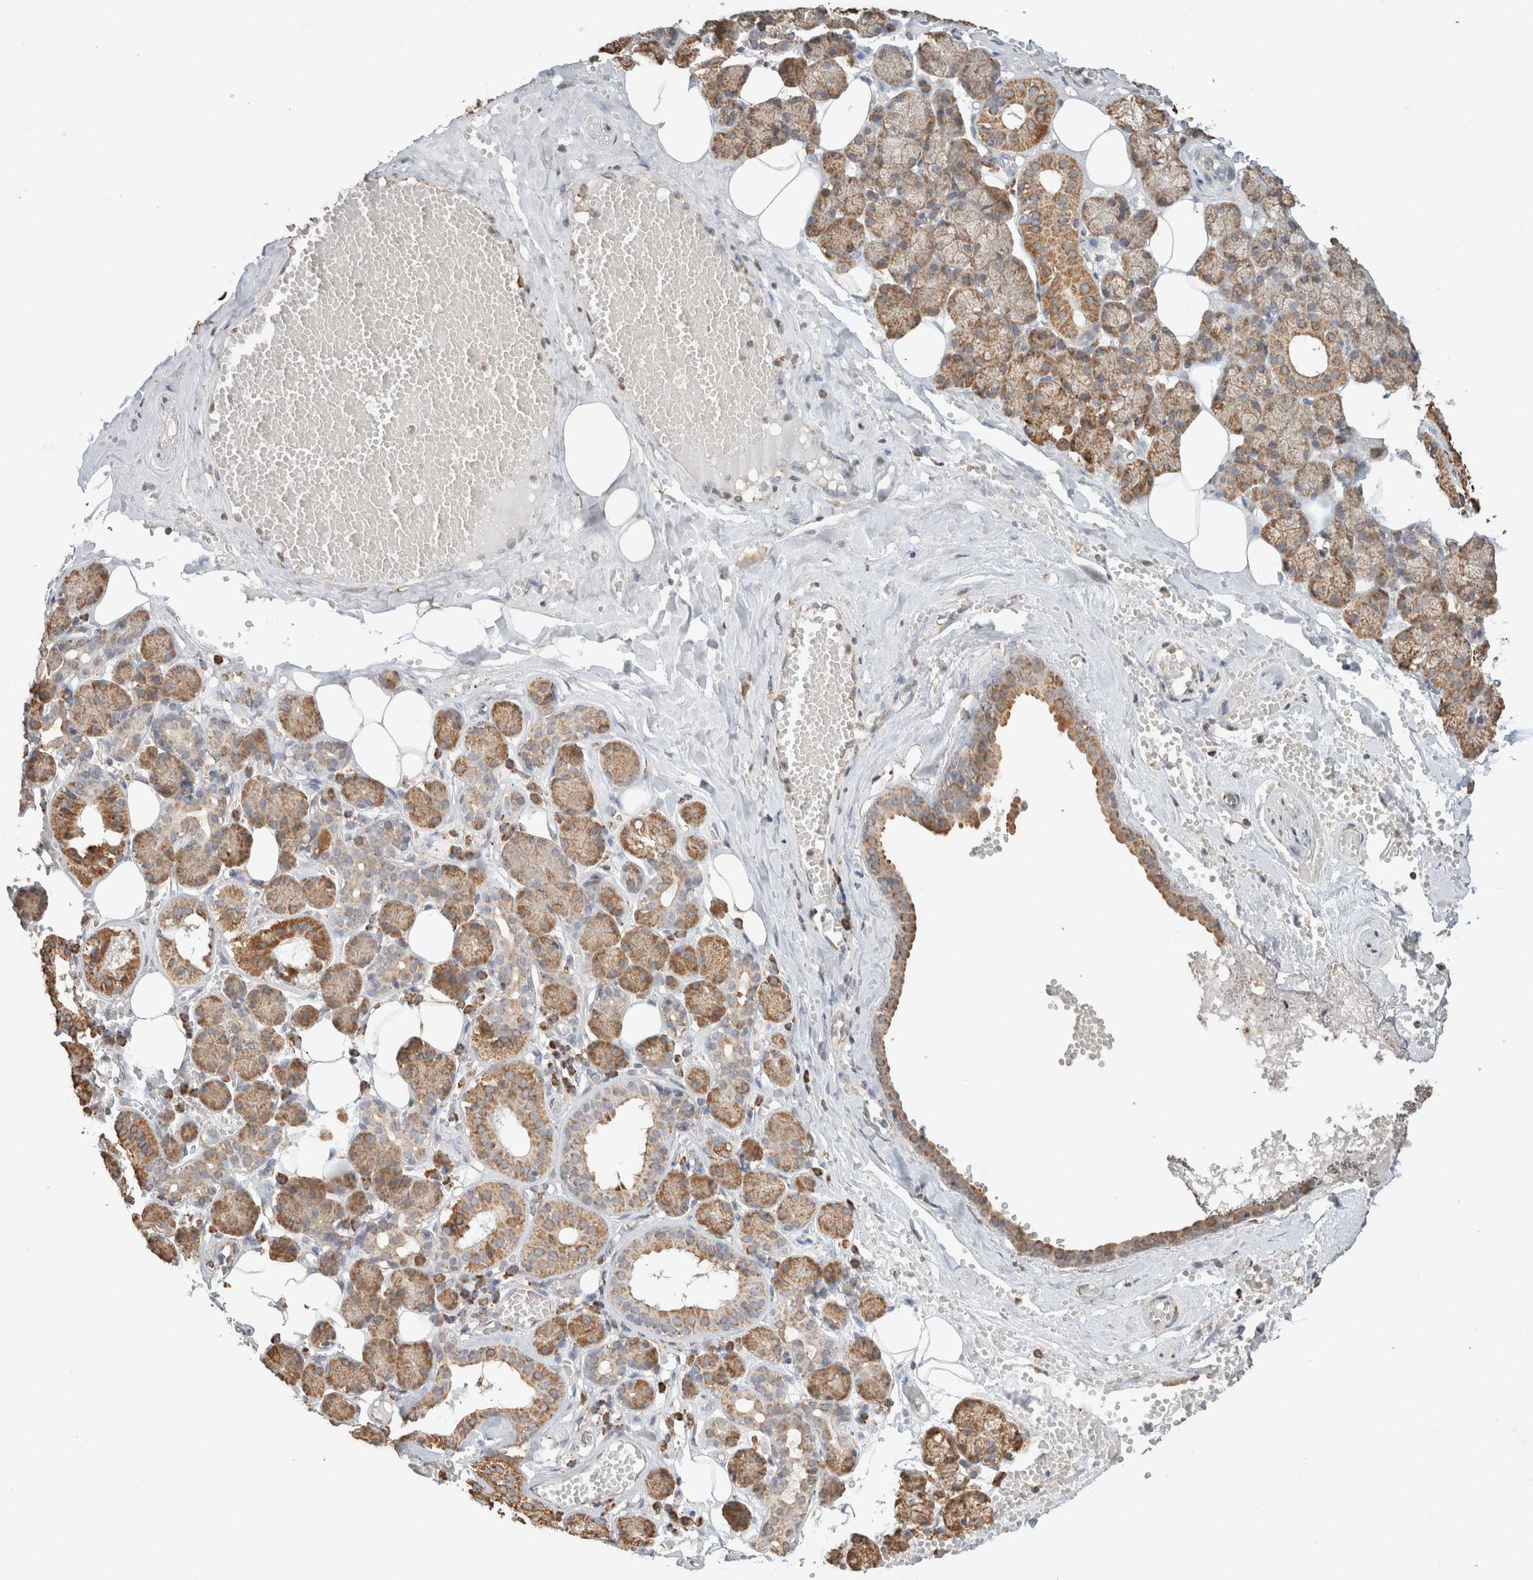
{"staining": {"intensity": "moderate", "quantity": ">75%", "location": "cytoplasmic/membranous"}, "tissue": "salivary gland", "cell_type": "Glandular cells", "image_type": "normal", "snomed": [{"axis": "morphology", "description": "Normal tissue, NOS"}, {"axis": "topography", "description": "Salivary gland"}], "caption": "Human salivary gland stained with a protein marker demonstrates moderate staining in glandular cells.", "gene": "SDC2", "patient": {"sex": "male", "age": 62}}